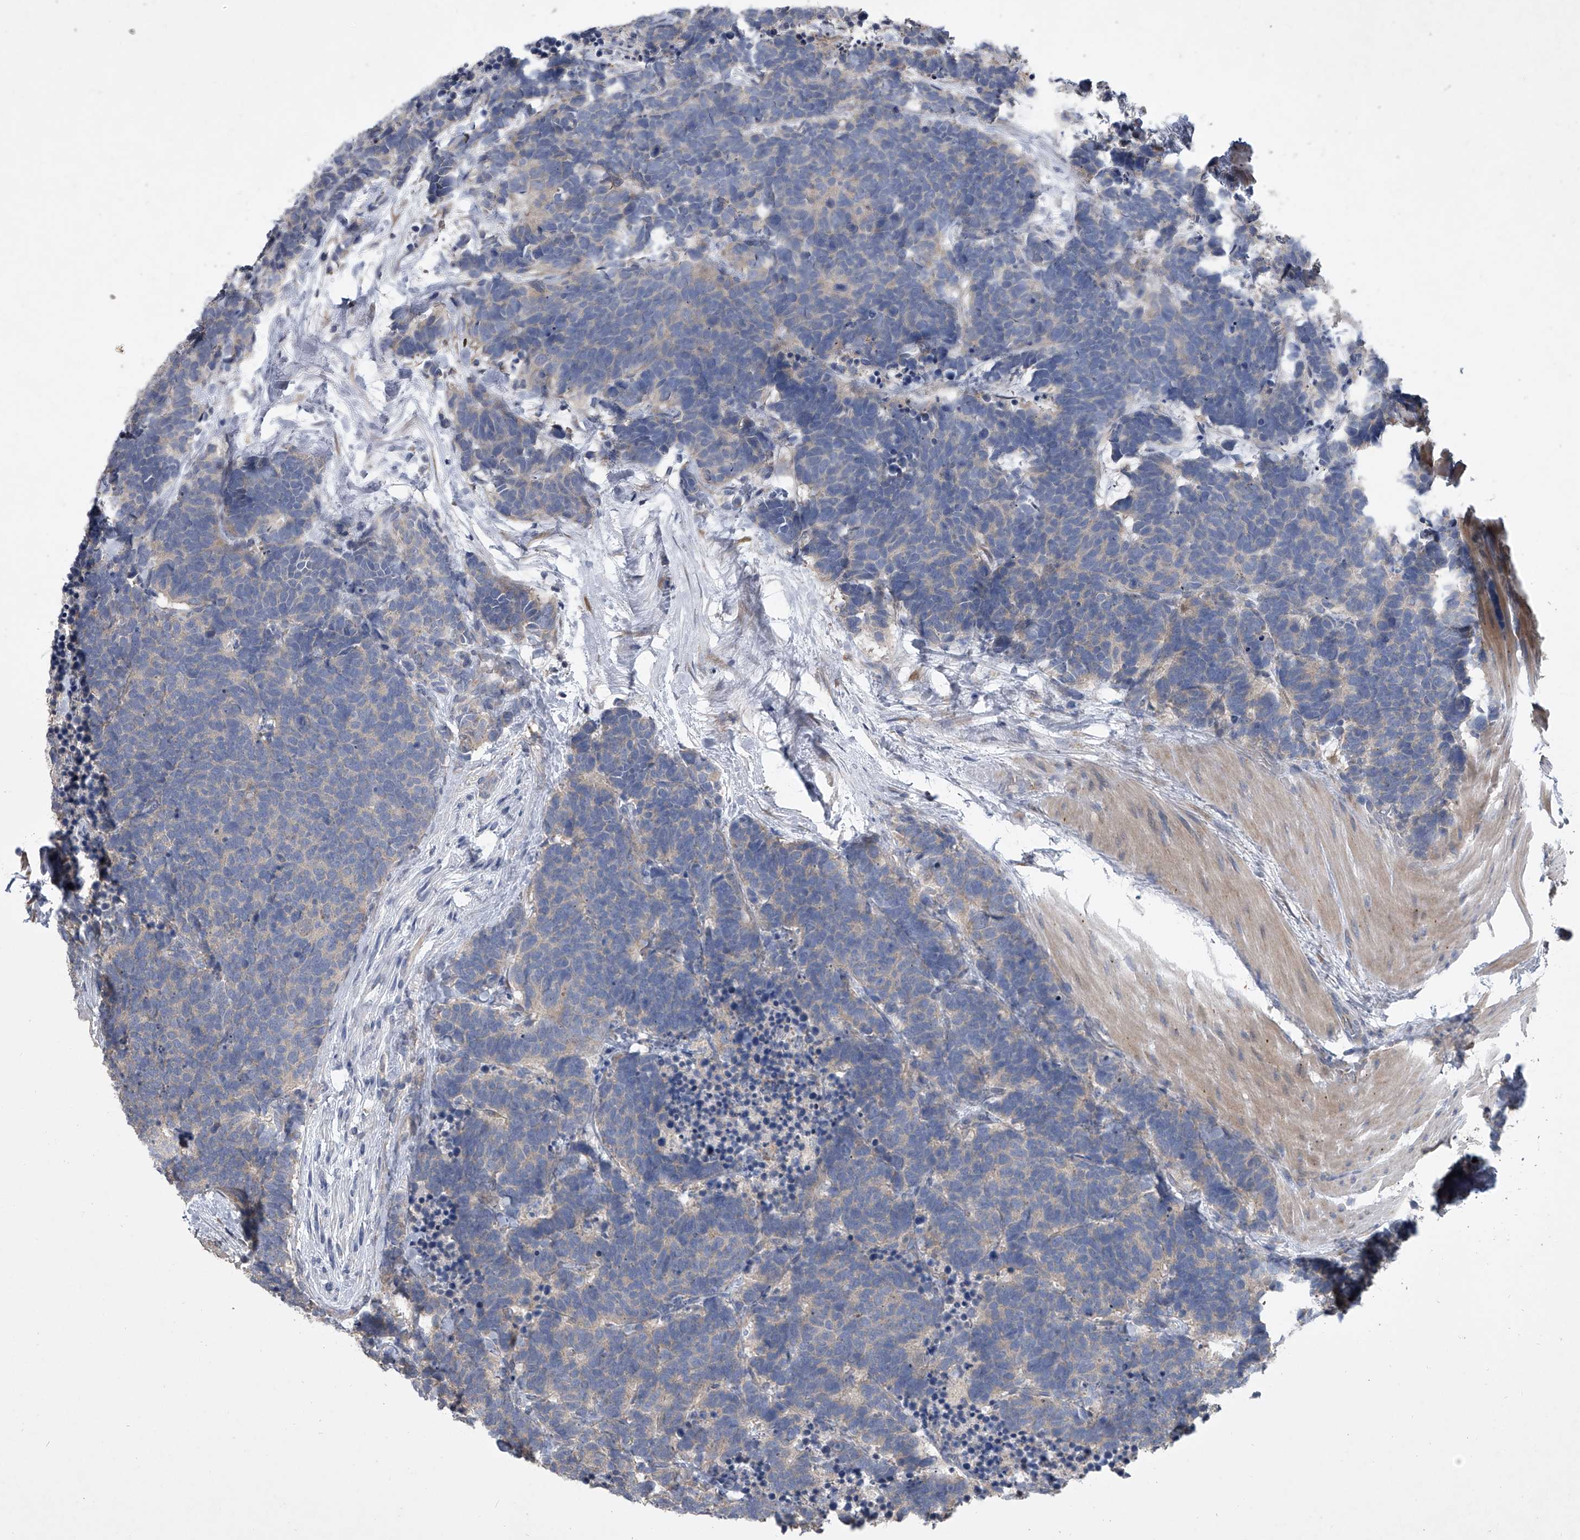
{"staining": {"intensity": "weak", "quantity": "<25%", "location": "cytoplasmic/membranous"}, "tissue": "carcinoid", "cell_type": "Tumor cells", "image_type": "cancer", "snomed": [{"axis": "morphology", "description": "Carcinoma, NOS"}, {"axis": "morphology", "description": "Carcinoid, malignant, NOS"}, {"axis": "topography", "description": "Urinary bladder"}], "caption": "The immunohistochemistry histopathology image has no significant expression in tumor cells of carcinoid tissue.", "gene": "DOCK9", "patient": {"sex": "male", "age": 57}}